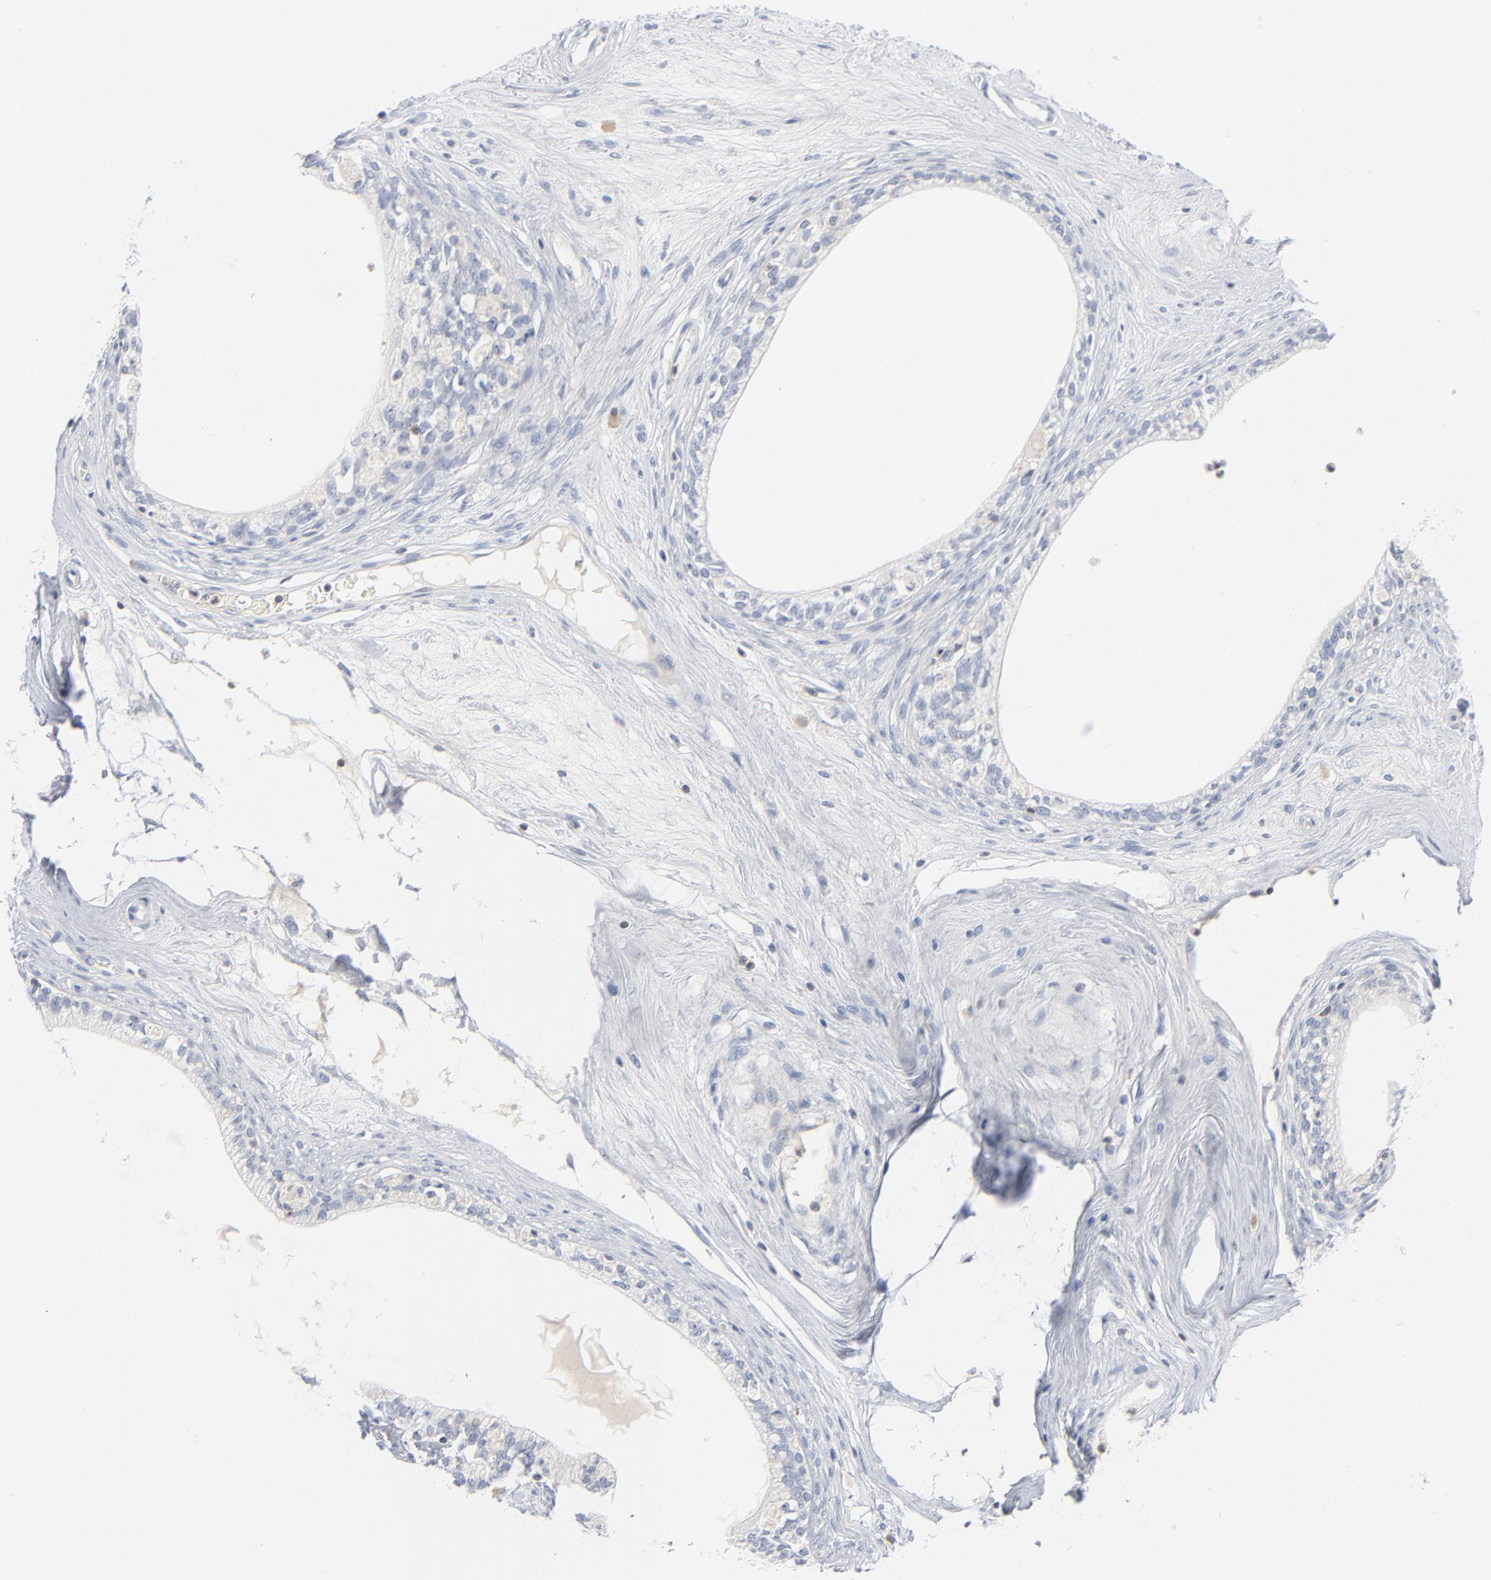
{"staining": {"intensity": "negative", "quantity": "none", "location": "none"}, "tissue": "epididymis", "cell_type": "Glandular cells", "image_type": "normal", "snomed": [{"axis": "morphology", "description": "Normal tissue, NOS"}, {"axis": "morphology", "description": "Inflammation, NOS"}, {"axis": "topography", "description": "Epididymis"}], "caption": "This is a micrograph of immunohistochemistry staining of unremarkable epididymis, which shows no expression in glandular cells. Nuclei are stained in blue.", "gene": "PTK2B", "patient": {"sex": "male", "age": 84}}